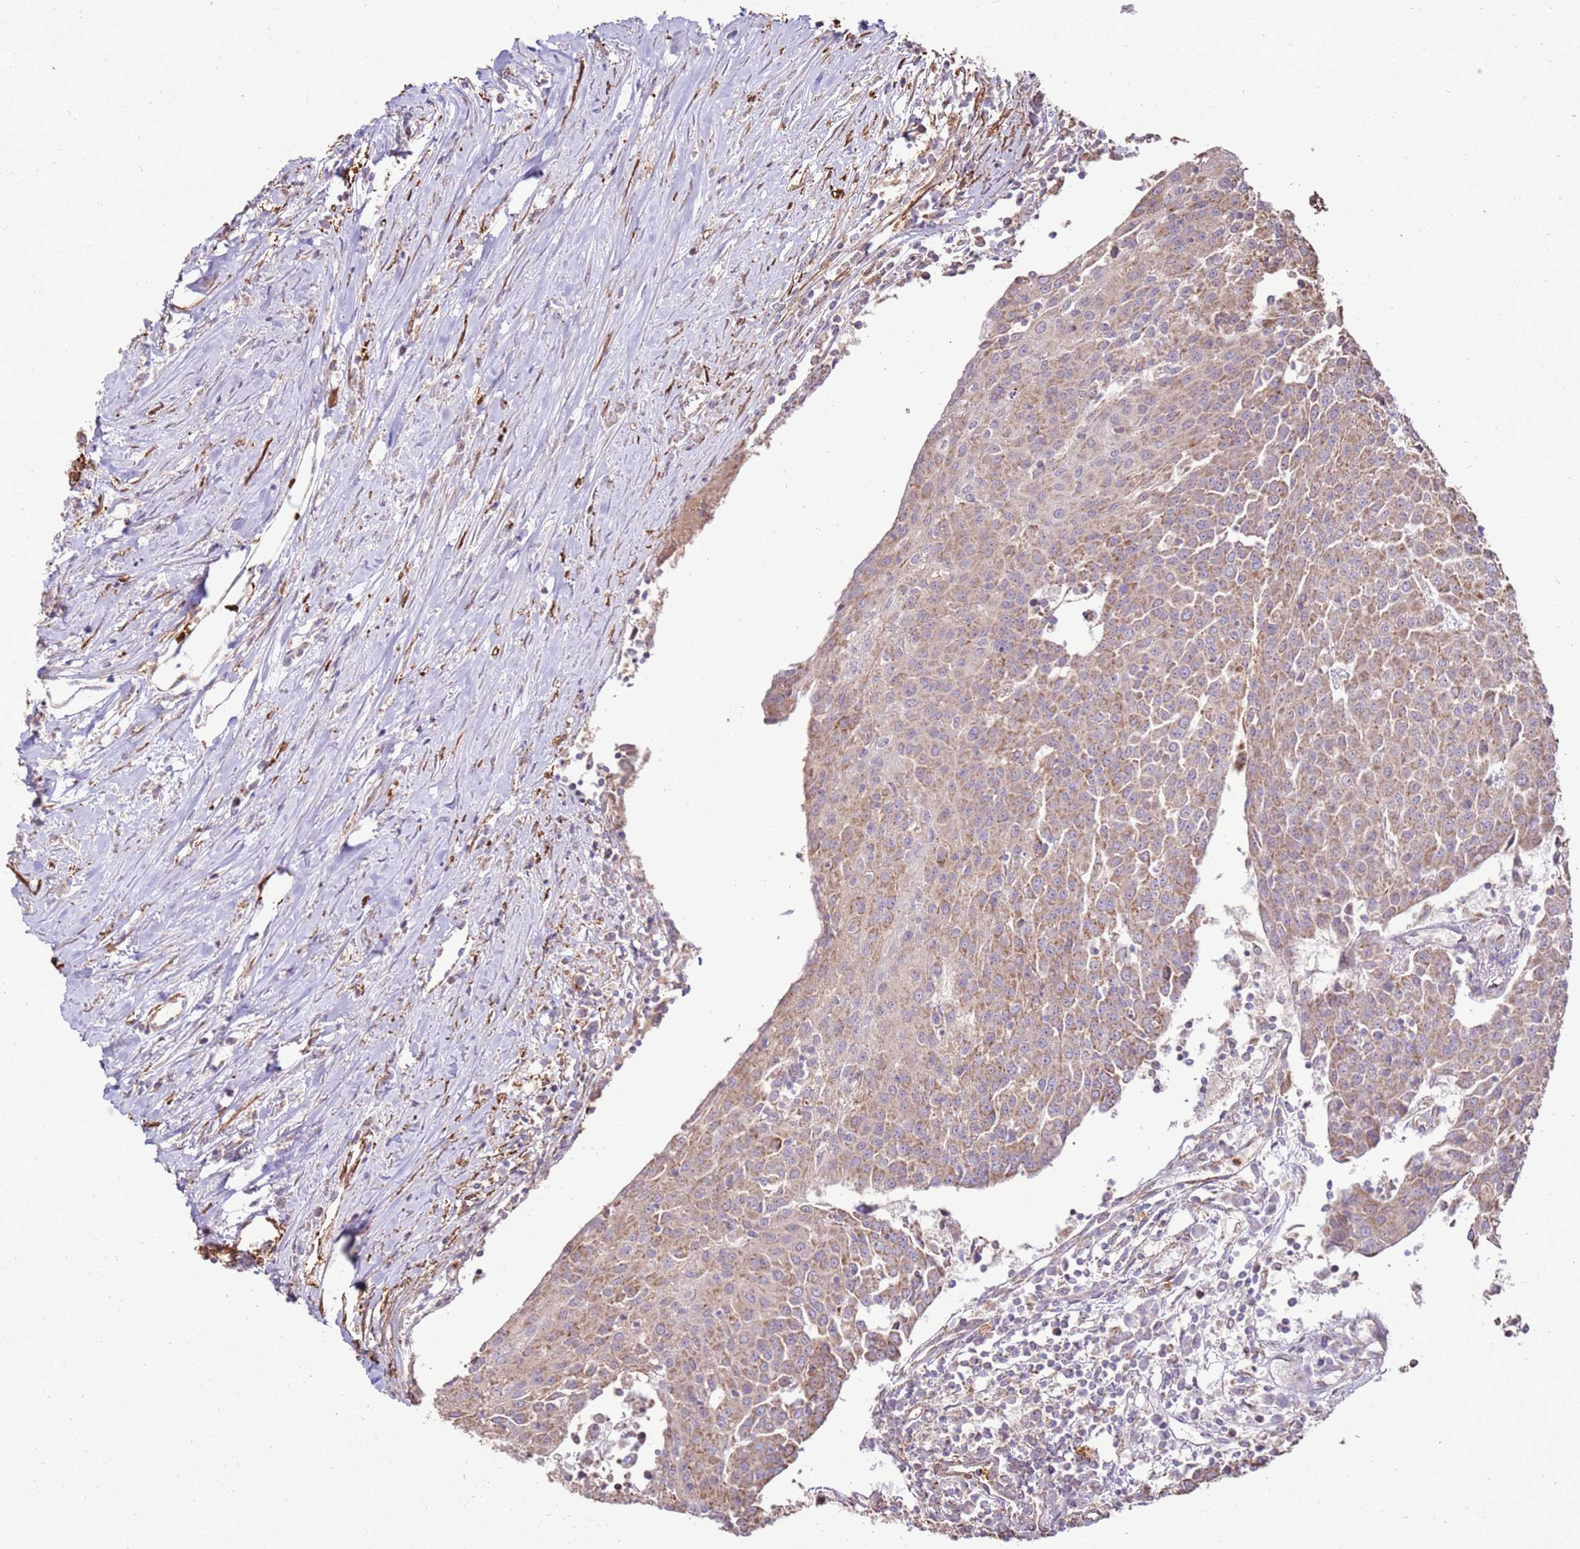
{"staining": {"intensity": "weak", "quantity": "25%-75%", "location": "cytoplasmic/membranous"}, "tissue": "urothelial cancer", "cell_type": "Tumor cells", "image_type": "cancer", "snomed": [{"axis": "morphology", "description": "Urothelial carcinoma, High grade"}, {"axis": "topography", "description": "Urinary bladder"}], "caption": "A histopathology image of urothelial cancer stained for a protein reveals weak cytoplasmic/membranous brown staining in tumor cells.", "gene": "DDX59", "patient": {"sex": "female", "age": 85}}